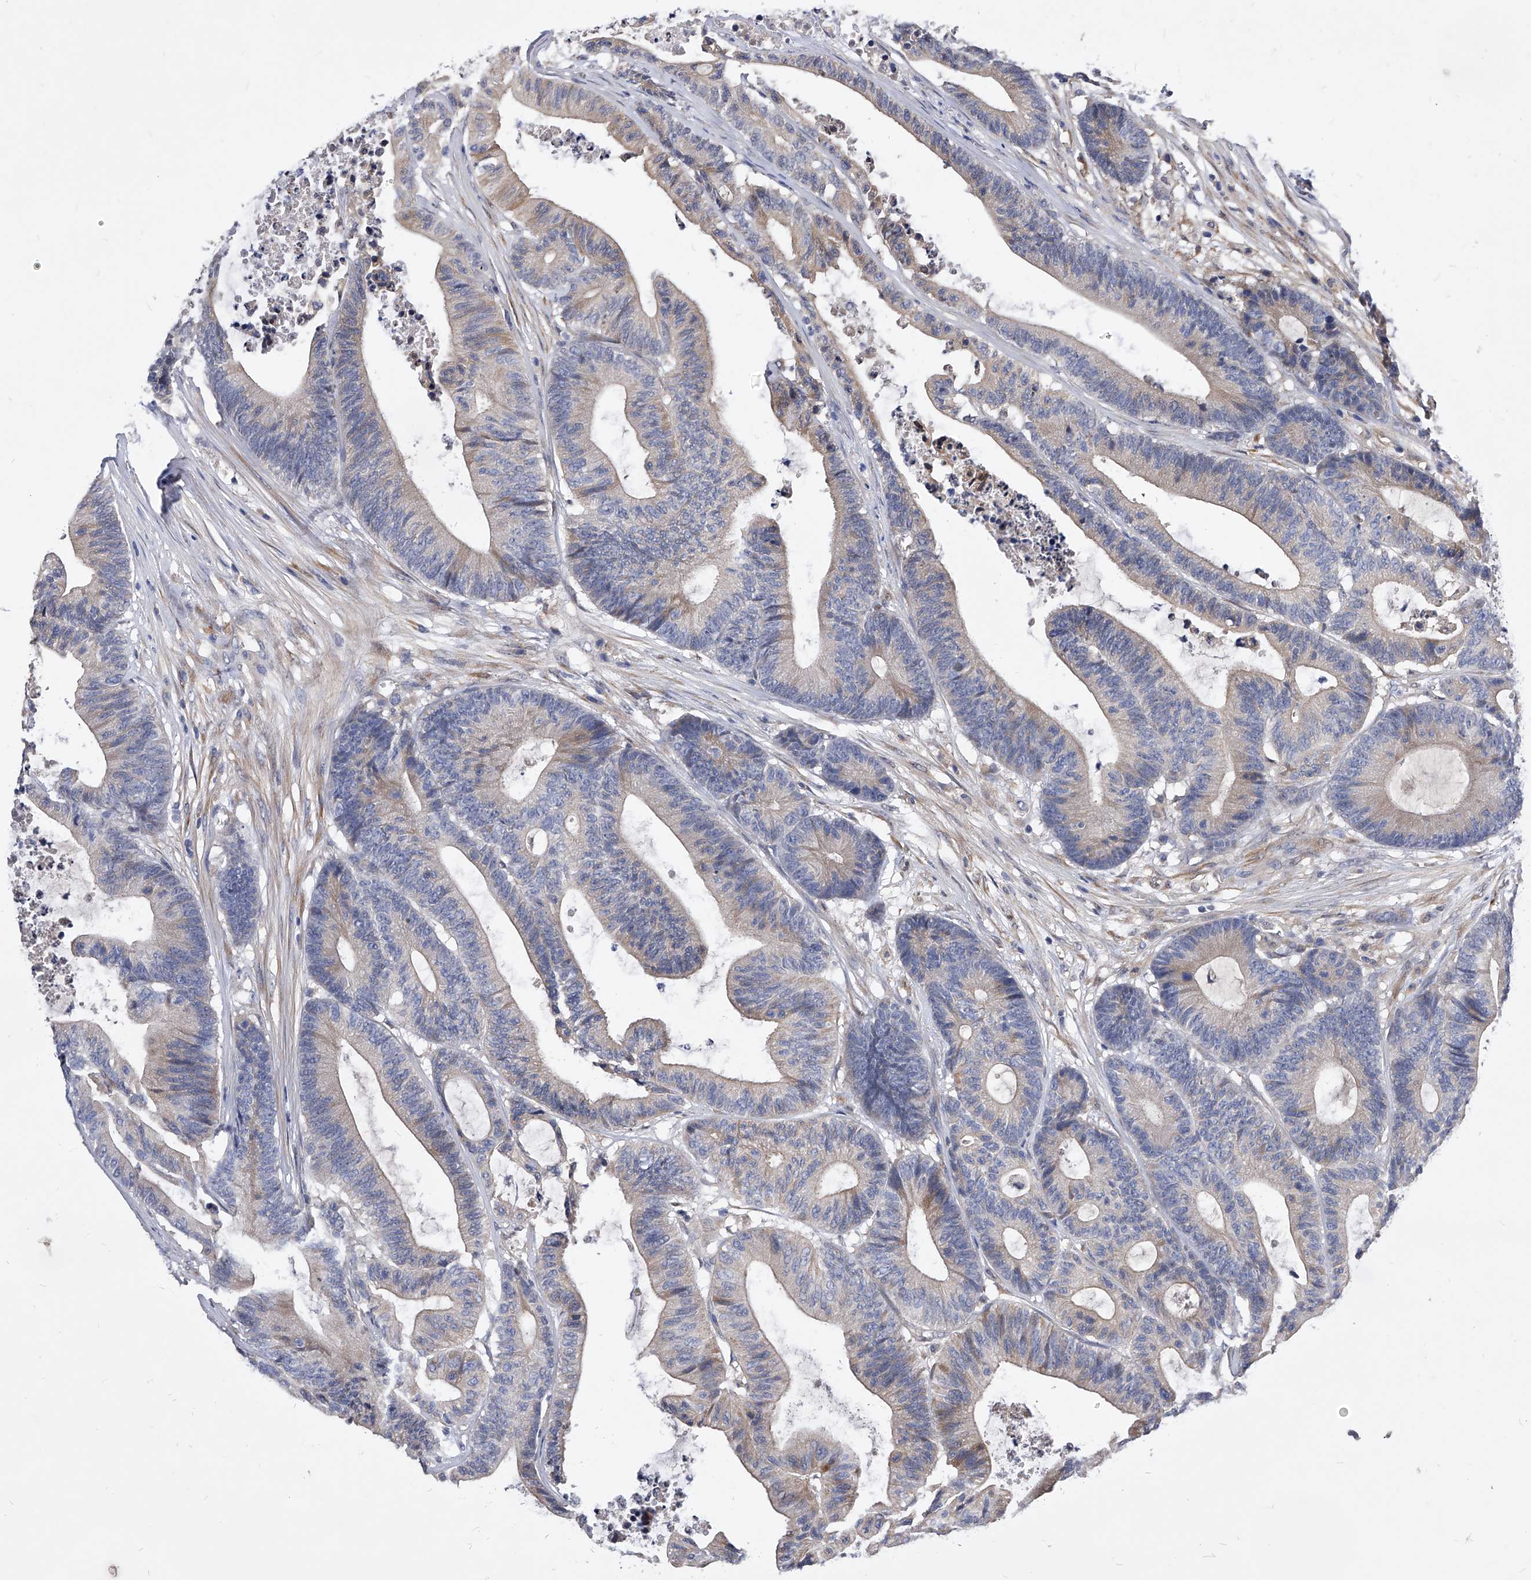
{"staining": {"intensity": "weak", "quantity": "<25%", "location": "cytoplasmic/membranous"}, "tissue": "colorectal cancer", "cell_type": "Tumor cells", "image_type": "cancer", "snomed": [{"axis": "morphology", "description": "Adenocarcinoma, NOS"}, {"axis": "topography", "description": "Colon"}], "caption": "IHC photomicrograph of neoplastic tissue: human colorectal adenocarcinoma stained with DAB reveals no significant protein staining in tumor cells.", "gene": "ARL4C", "patient": {"sex": "female", "age": 84}}